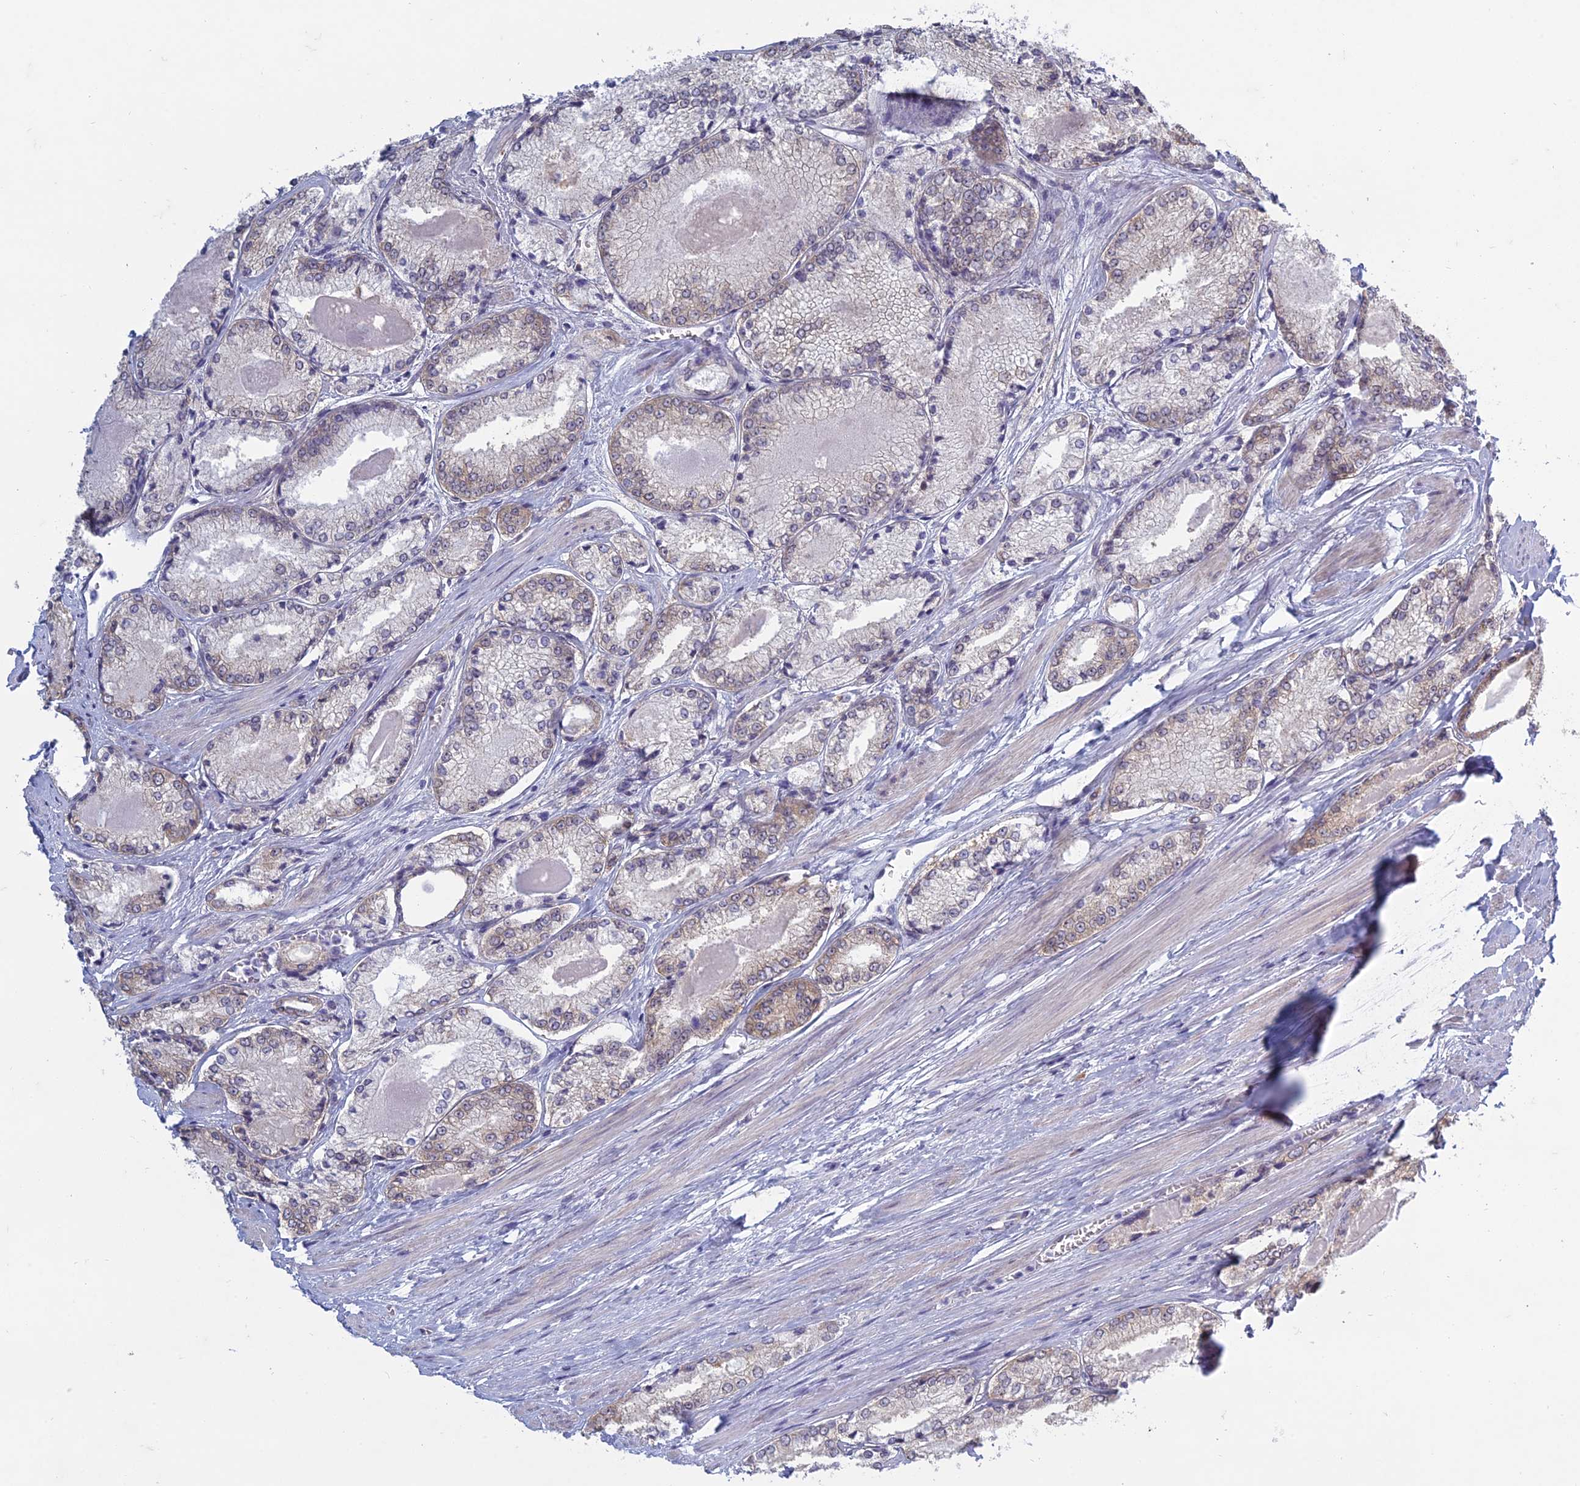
{"staining": {"intensity": "weak", "quantity": "<25%", "location": "cytoplasmic/membranous"}, "tissue": "prostate cancer", "cell_type": "Tumor cells", "image_type": "cancer", "snomed": [{"axis": "morphology", "description": "Adenocarcinoma, Low grade"}, {"axis": "topography", "description": "Prostate"}], "caption": "Immunohistochemistry (IHC) micrograph of neoplastic tissue: adenocarcinoma (low-grade) (prostate) stained with DAB (3,3'-diaminobenzidine) displays no significant protein expression in tumor cells.", "gene": "RPS19BP1", "patient": {"sex": "male", "age": 68}}